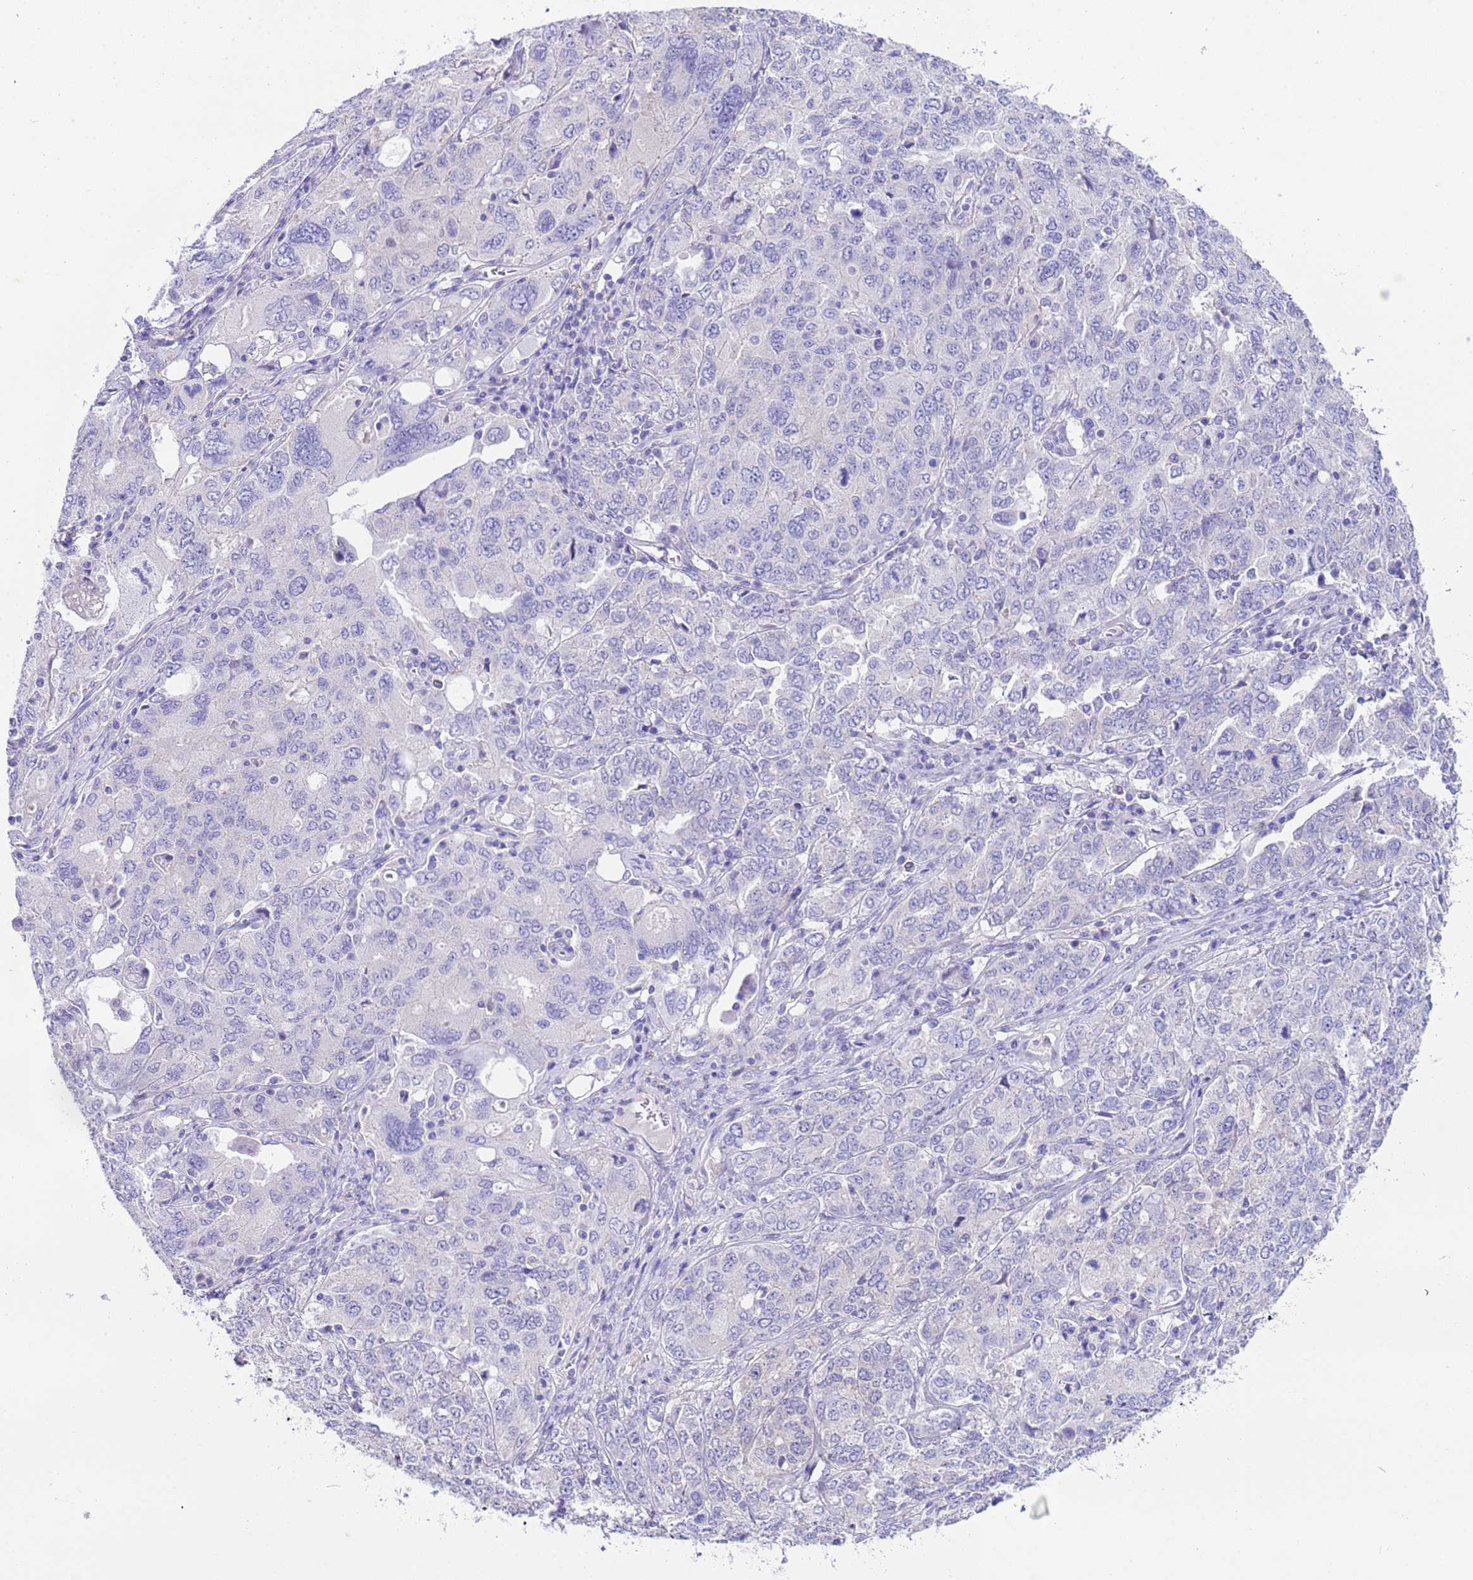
{"staining": {"intensity": "negative", "quantity": "none", "location": "none"}, "tissue": "ovarian cancer", "cell_type": "Tumor cells", "image_type": "cancer", "snomed": [{"axis": "morphology", "description": "Carcinoma, endometroid"}, {"axis": "topography", "description": "Ovary"}], "caption": "A high-resolution image shows immunohistochemistry (IHC) staining of ovarian cancer (endometroid carcinoma), which reveals no significant positivity in tumor cells.", "gene": "USP38", "patient": {"sex": "female", "age": 62}}